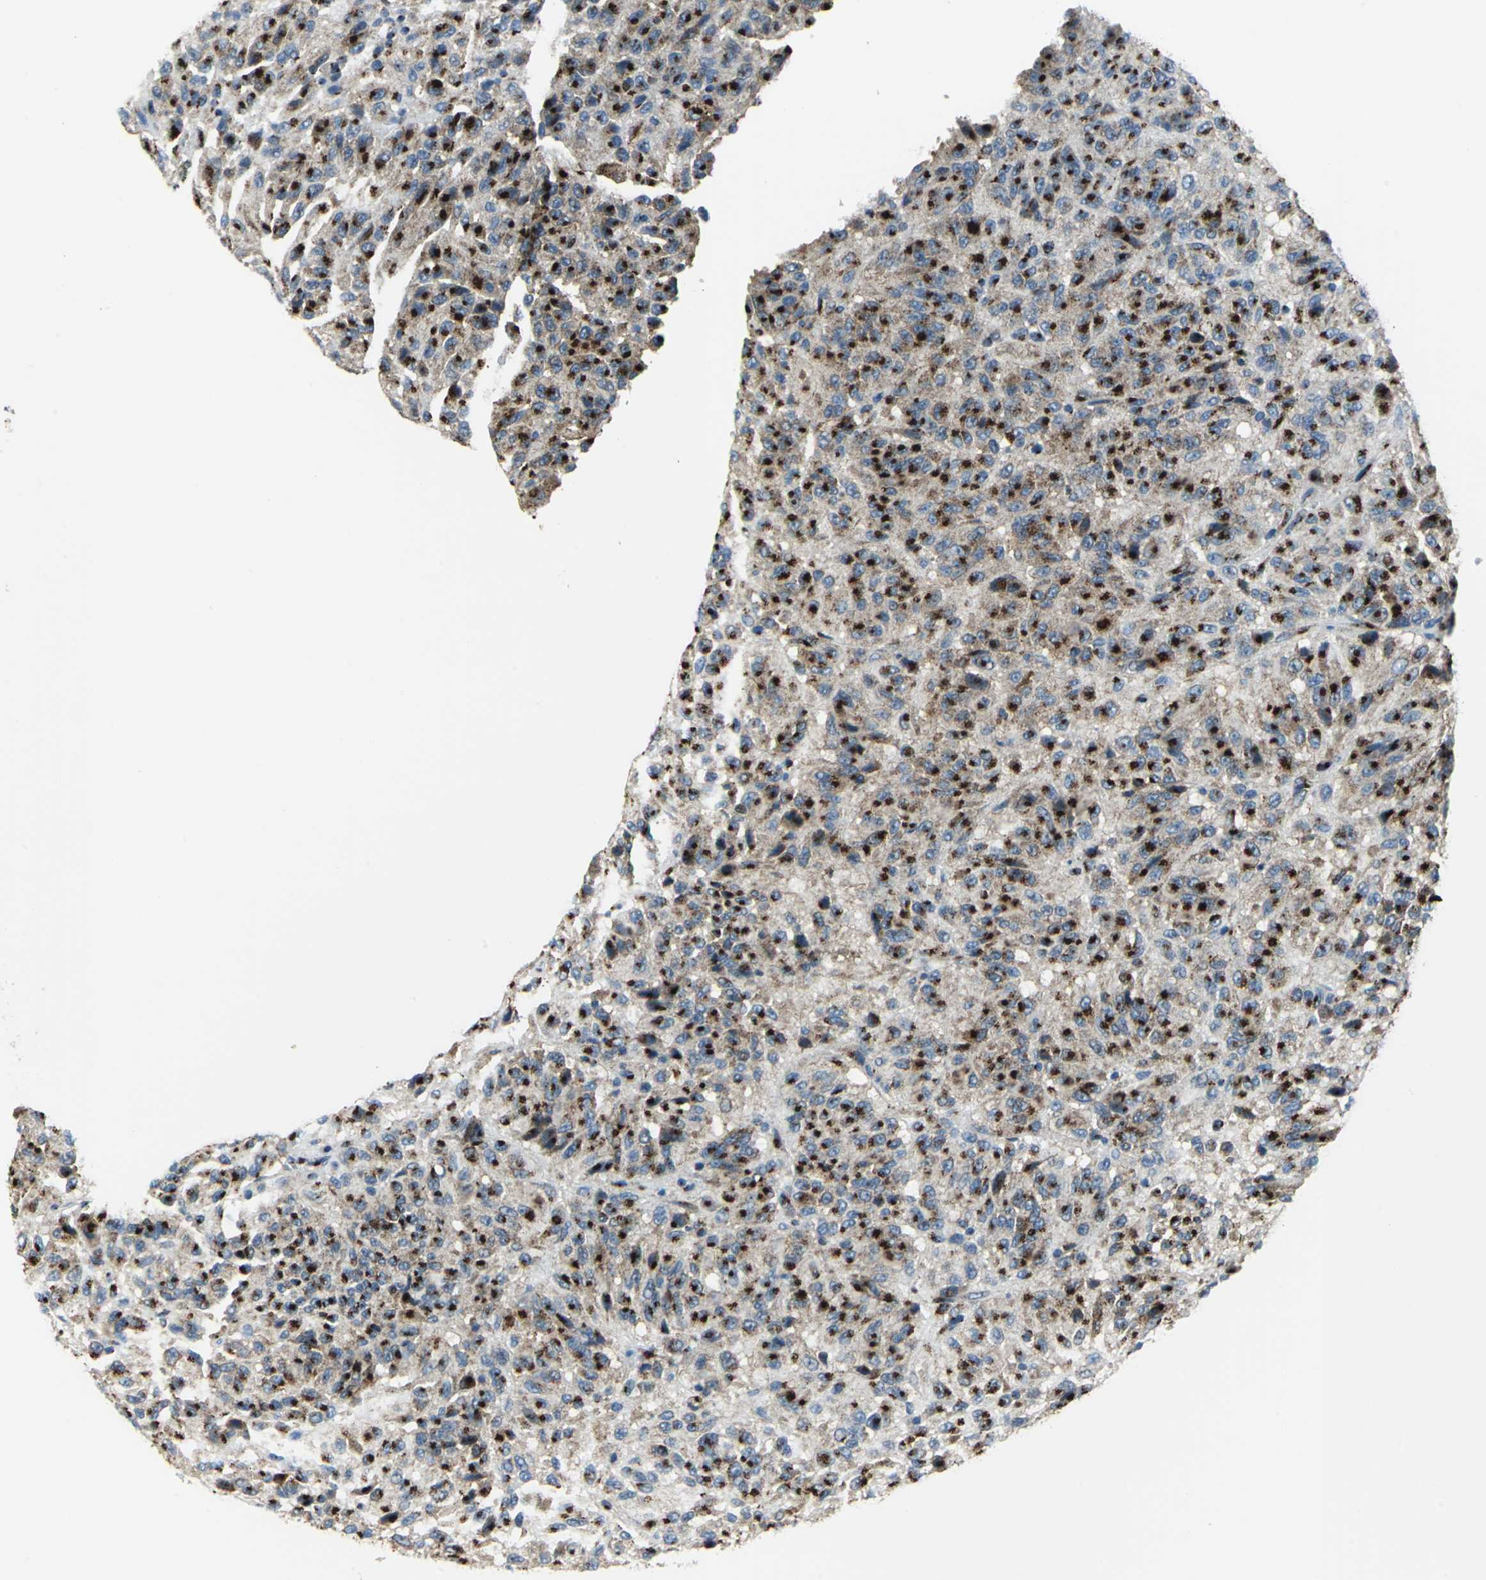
{"staining": {"intensity": "strong", "quantity": ">75%", "location": "cytoplasmic/membranous"}, "tissue": "melanoma", "cell_type": "Tumor cells", "image_type": "cancer", "snomed": [{"axis": "morphology", "description": "Malignant melanoma, Metastatic site"}, {"axis": "topography", "description": "Lung"}], "caption": "This photomicrograph shows melanoma stained with immunohistochemistry (IHC) to label a protein in brown. The cytoplasmic/membranous of tumor cells show strong positivity for the protein. Nuclei are counter-stained blue.", "gene": "GPR3", "patient": {"sex": "male", "age": 64}}